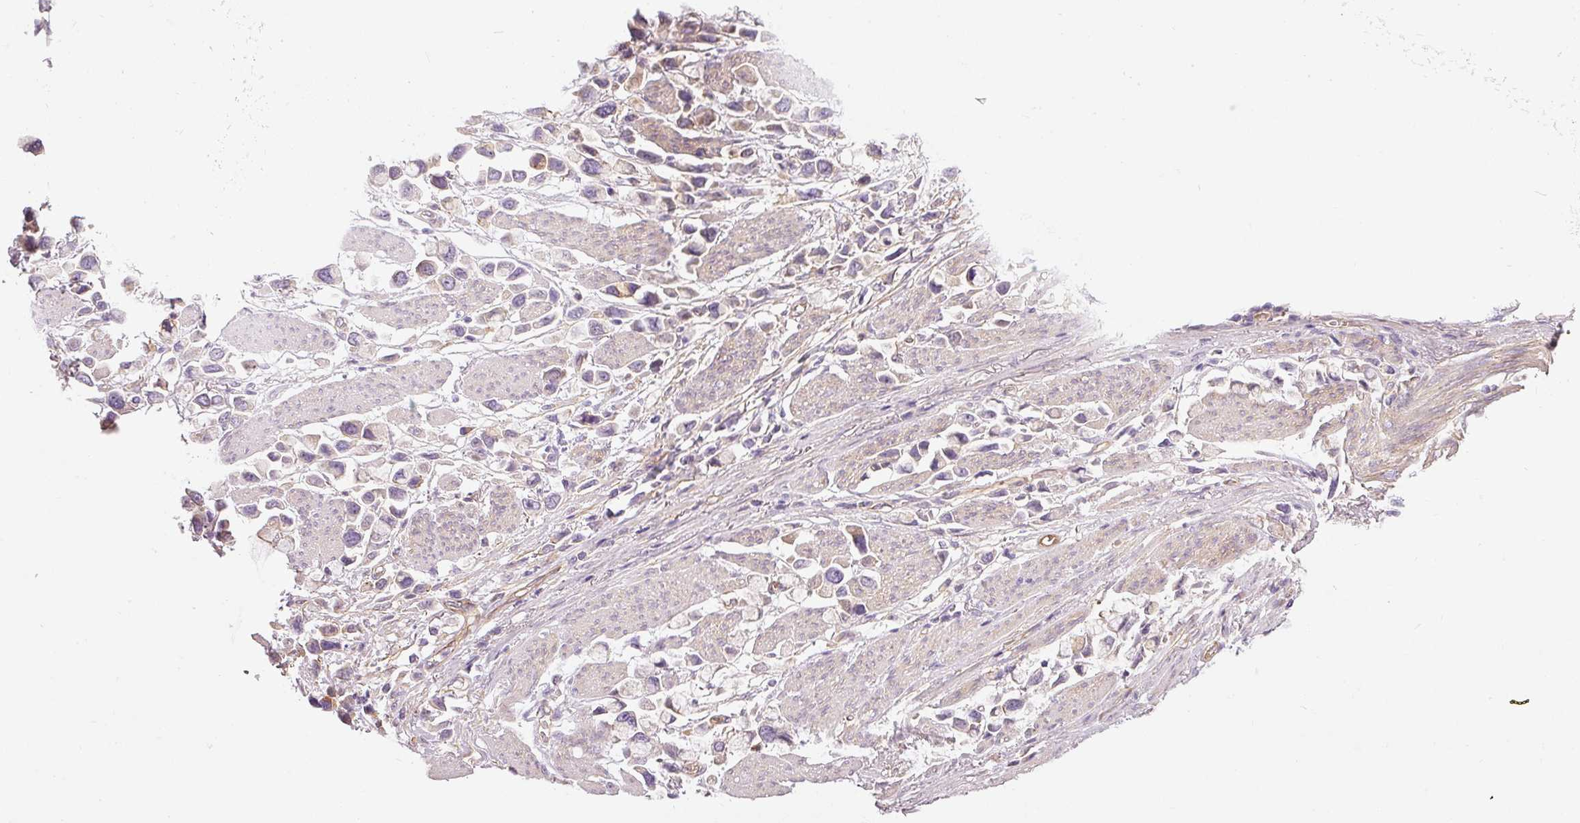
{"staining": {"intensity": "negative", "quantity": "none", "location": "none"}, "tissue": "stomach cancer", "cell_type": "Tumor cells", "image_type": "cancer", "snomed": [{"axis": "morphology", "description": "Adenocarcinoma, NOS"}, {"axis": "topography", "description": "Stomach"}], "caption": "Stomach cancer stained for a protein using immunohistochemistry (IHC) reveals no positivity tumor cells.", "gene": "OSR2", "patient": {"sex": "female", "age": 81}}